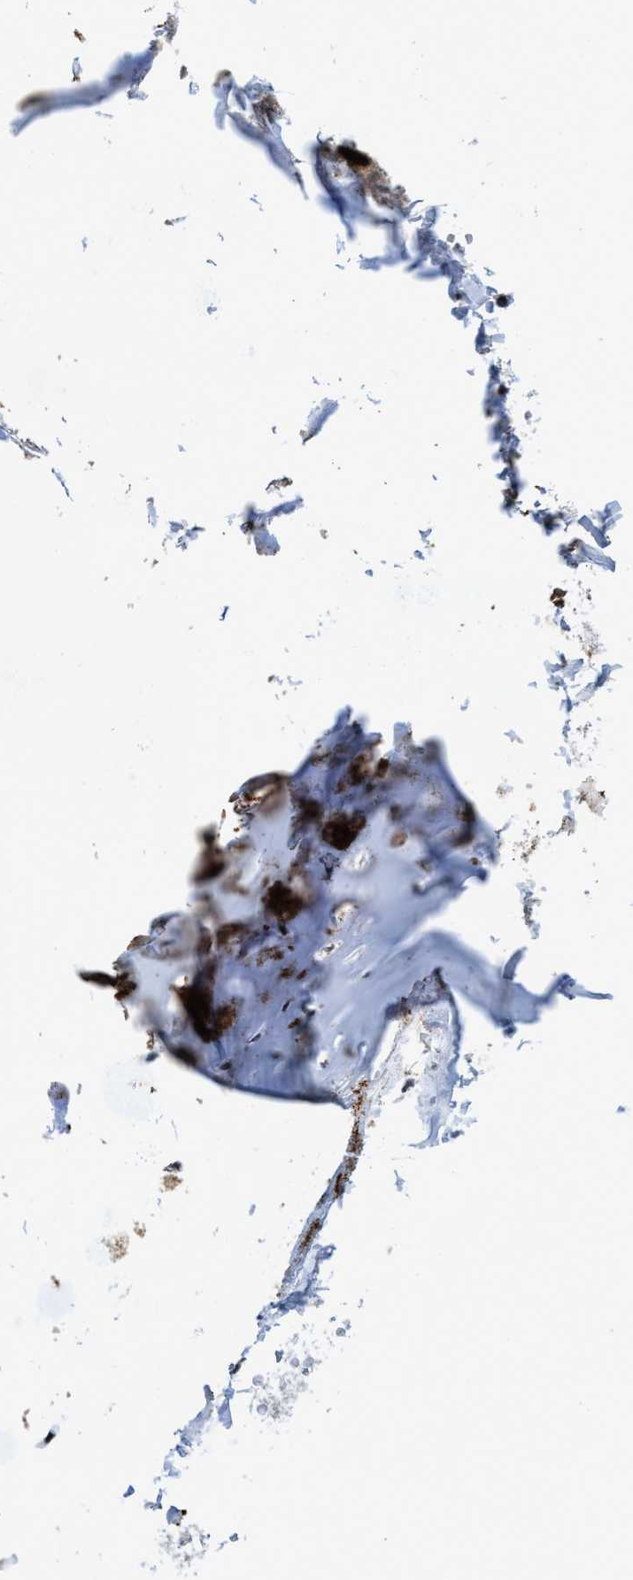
{"staining": {"intensity": "moderate", "quantity": ">75%", "location": "nuclear"}, "tissue": "adipose tissue", "cell_type": "Adipocytes", "image_type": "normal", "snomed": [{"axis": "morphology", "description": "Normal tissue, NOS"}, {"axis": "topography", "description": "Cartilage tissue"}, {"axis": "topography", "description": "Lung"}], "caption": "Adipocytes show medium levels of moderate nuclear staining in approximately >75% of cells in unremarkable adipose tissue.", "gene": "GLT6D1", "patient": {"sex": "female", "age": 77}}